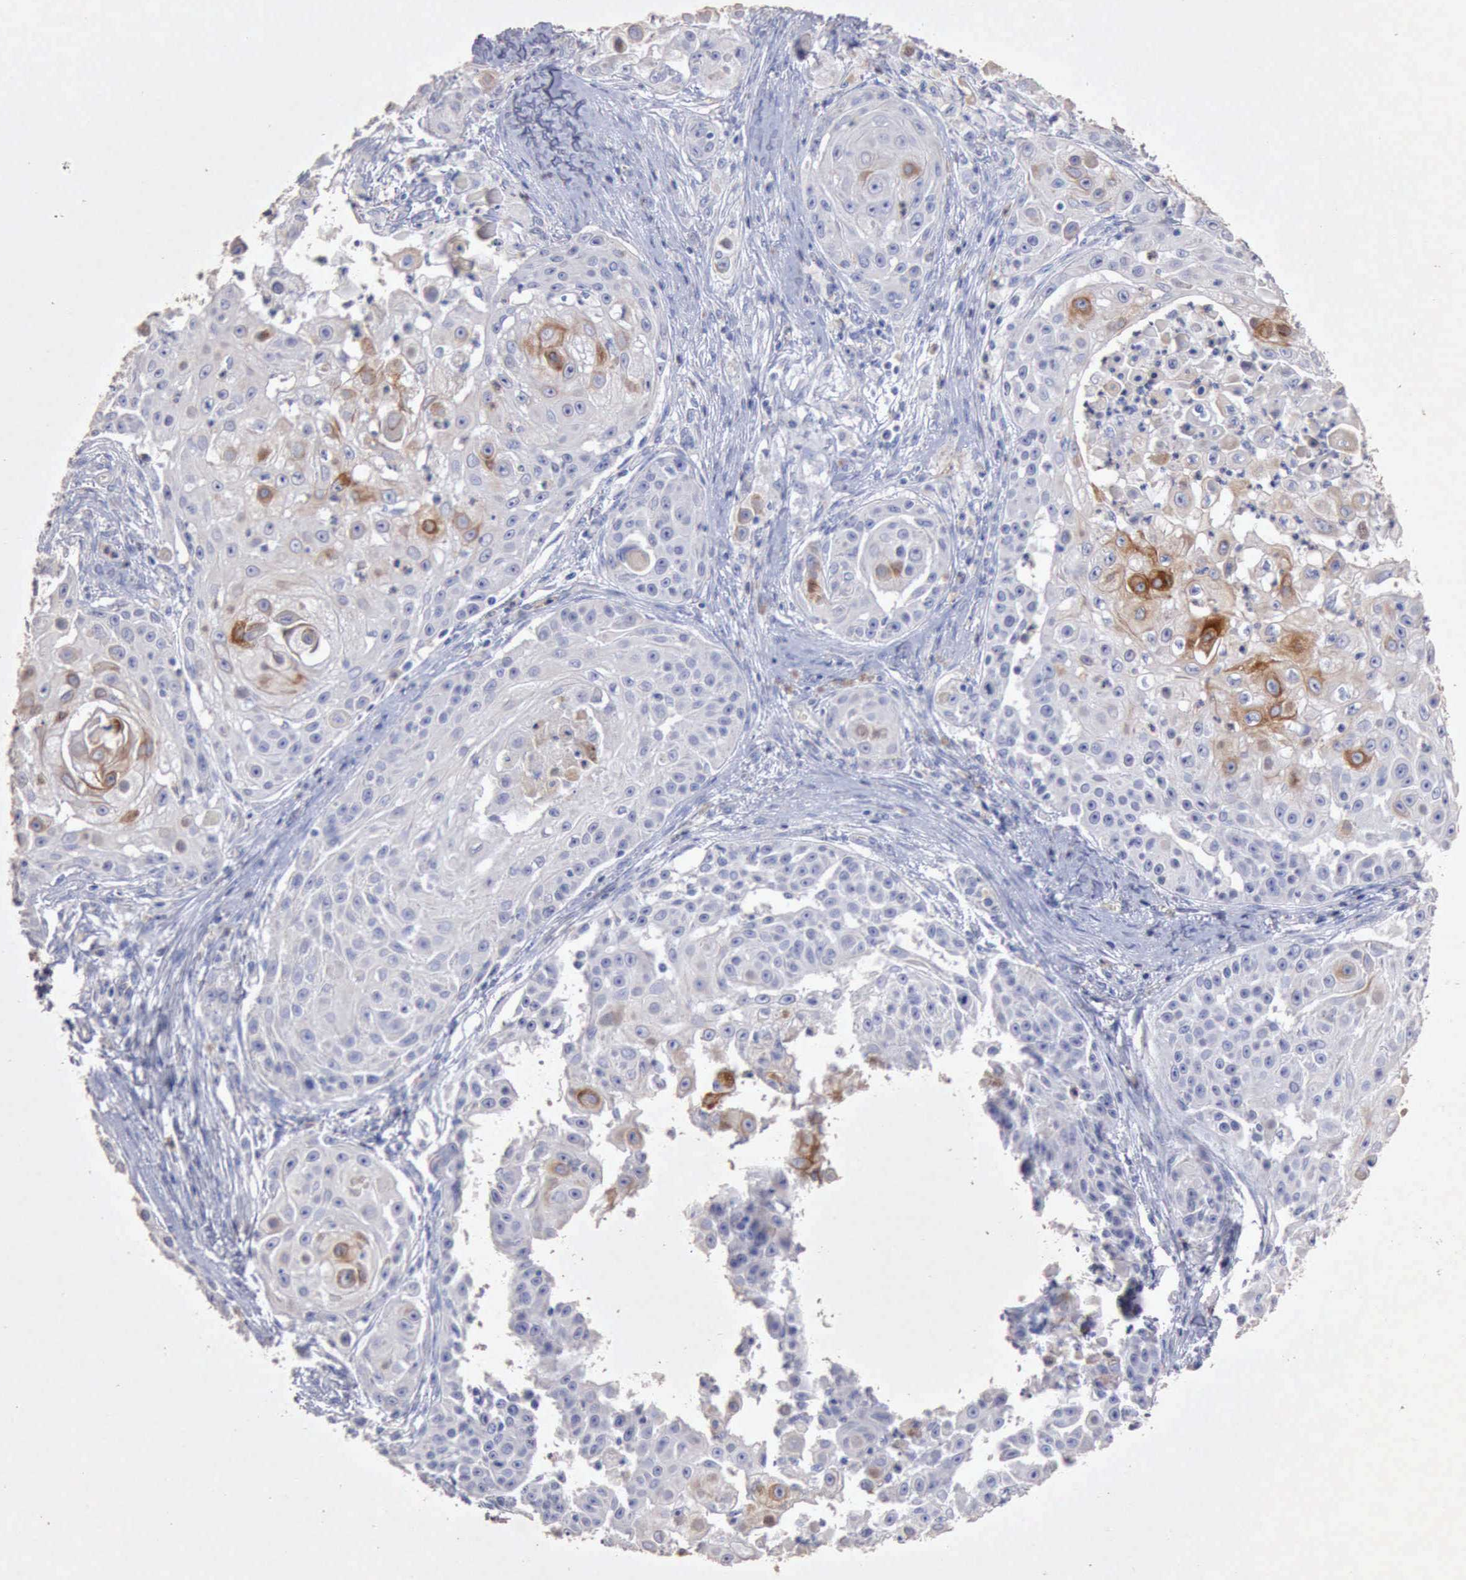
{"staining": {"intensity": "strong", "quantity": "<25%", "location": "cytoplasmic/membranous"}, "tissue": "skin cancer", "cell_type": "Tumor cells", "image_type": "cancer", "snomed": [{"axis": "morphology", "description": "Squamous cell carcinoma, NOS"}, {"axis": "topography", "description": "Skin"}], "caption": "Tumor cells reveal medium levels of strong cytoplasmic/membranous expression in approximately <25% of cells in human skin squamous cell carcinoma.", "gene": "KRT6B", "patient": {"sex": "female", "age": 57}}